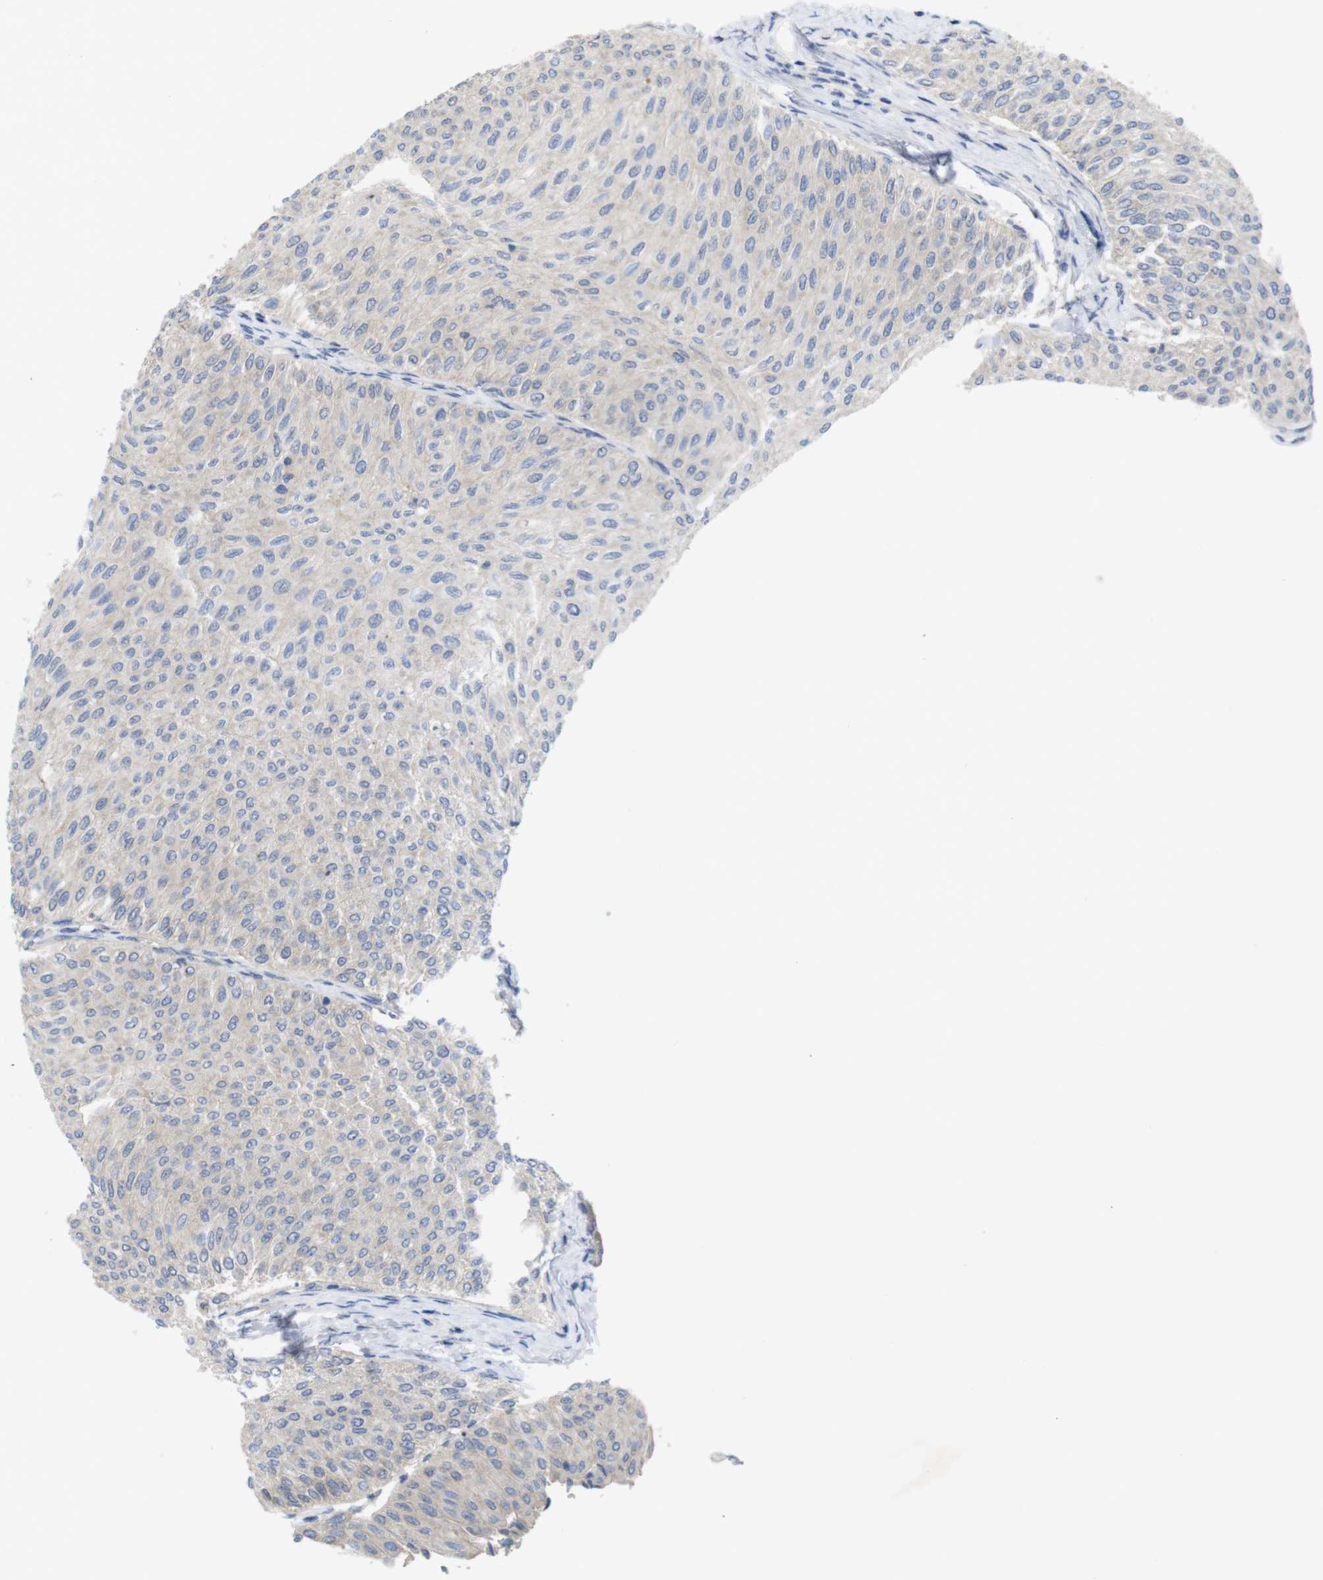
{"staining": {"intensity": "negative", "quantity": "none", "location": "none"}, "tissue": "urothelial cancer", "cell_type": "Tumor cells", "image_type": "cancer", "snomed": [{"axis": "morphology", "description": "Urothelial carcinoma, Low grade"}, {"axis": "topography", "description": "Urinary bladder"}], "caption": "The image reveals no significant positivity in tumor cells of urothelial cancer.", "gene": "KIDINS220", "patient": {"sex": "male", "age": 78}}